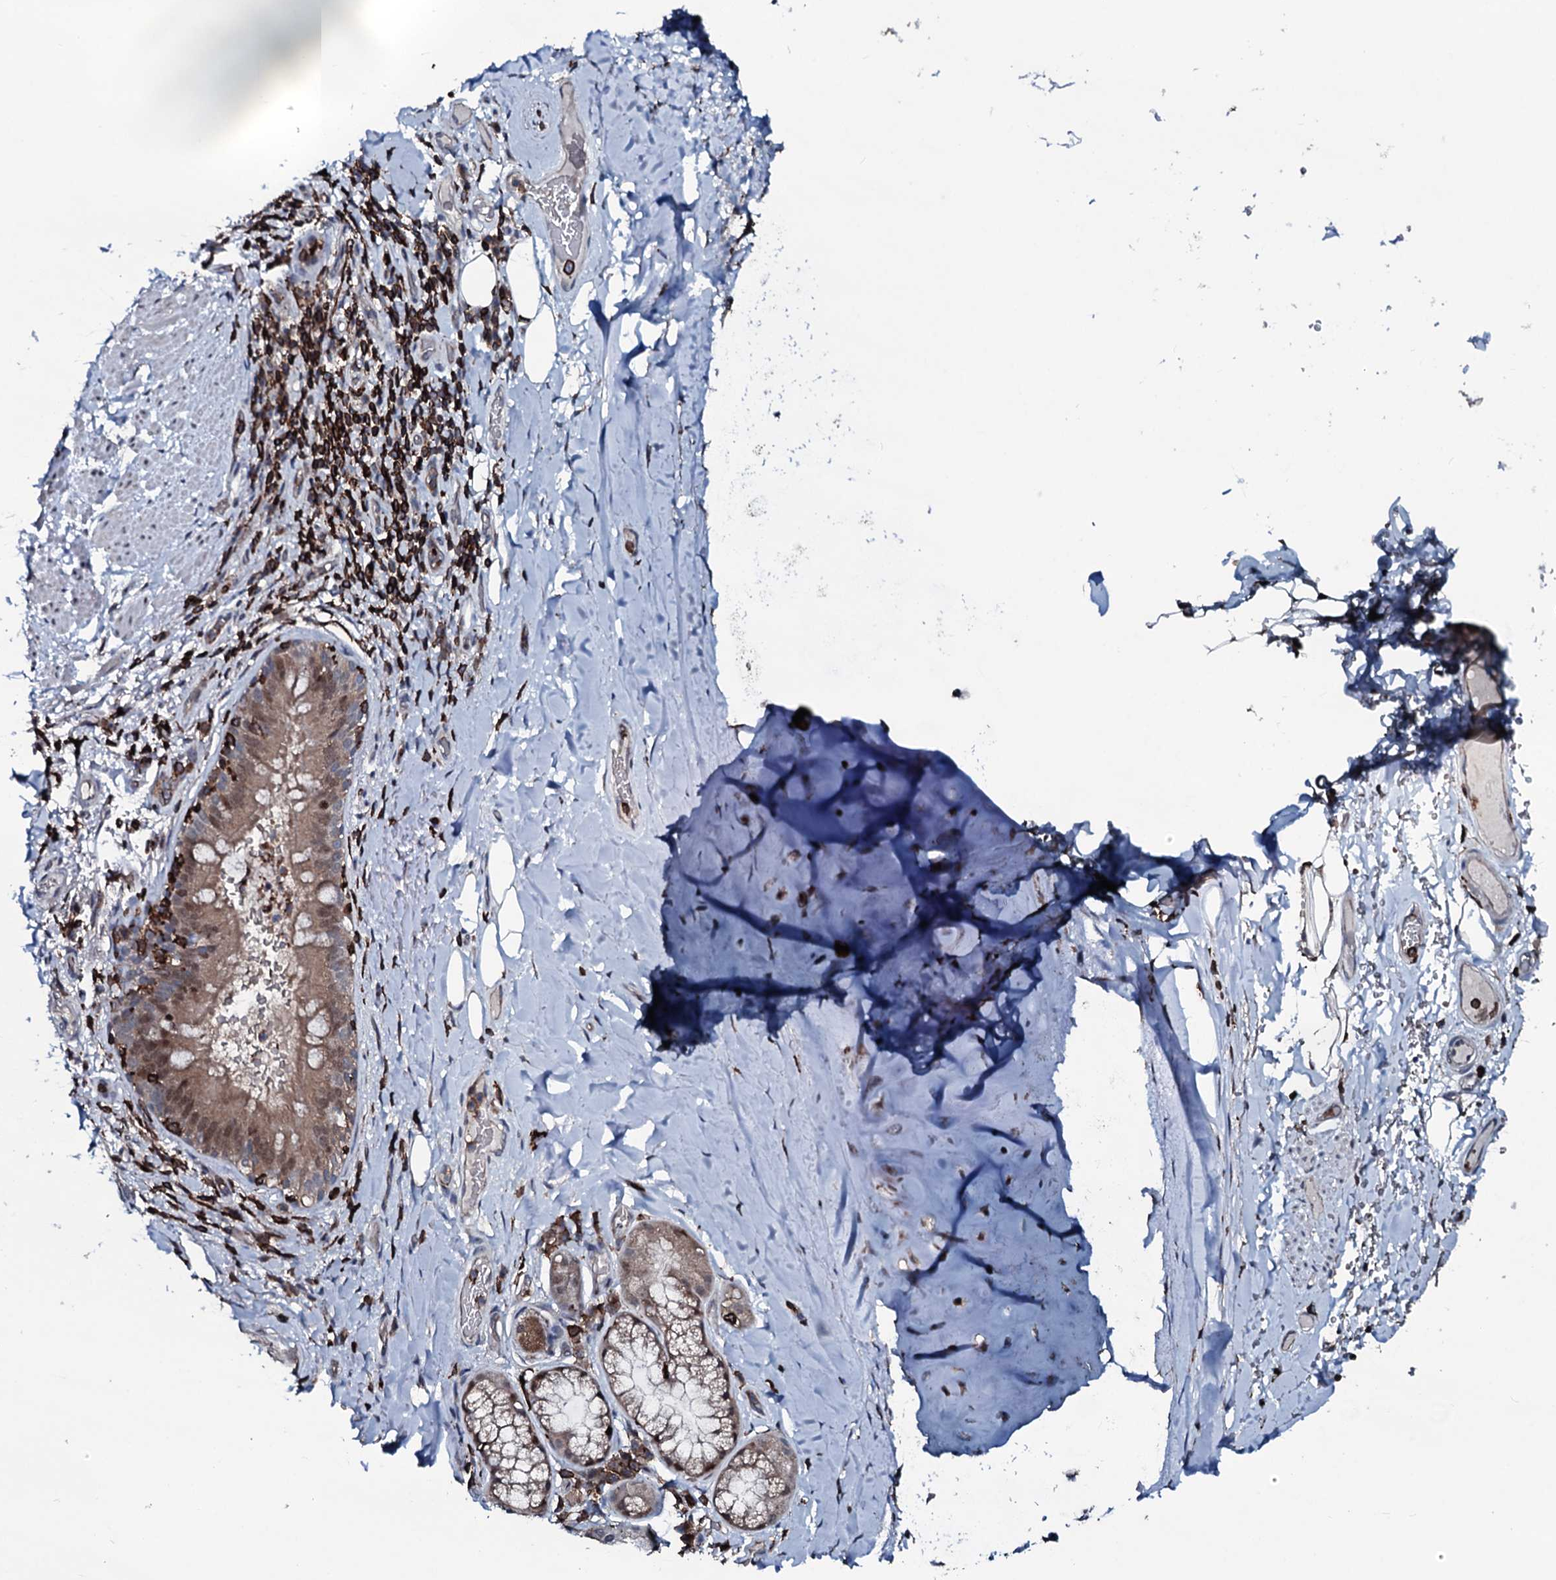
{"staining": {"intensity": "moderate", "quantity": ">75%", "location": "nuclear"}, "tissue": "adipose tissue", "cell_type": "Adipocytes", "image_type": "normal", "snomed": [{"axis": "morphology", "description": "Normal tissue, NOS"}, {"axis": "topography", "description": "Lymph node"}, {"axis": "topography", "description": "Cartilage tissue"}, {"axis": "topography", "description": "Bronchus"}], "caption": "Adipose tissue stained for a protein (brown) demonstrates moderate nuclear positive positivity in about >75% of adipocytes.", "gene": "OGFOD2", "patient": {"sex": "male", "age": 63}}